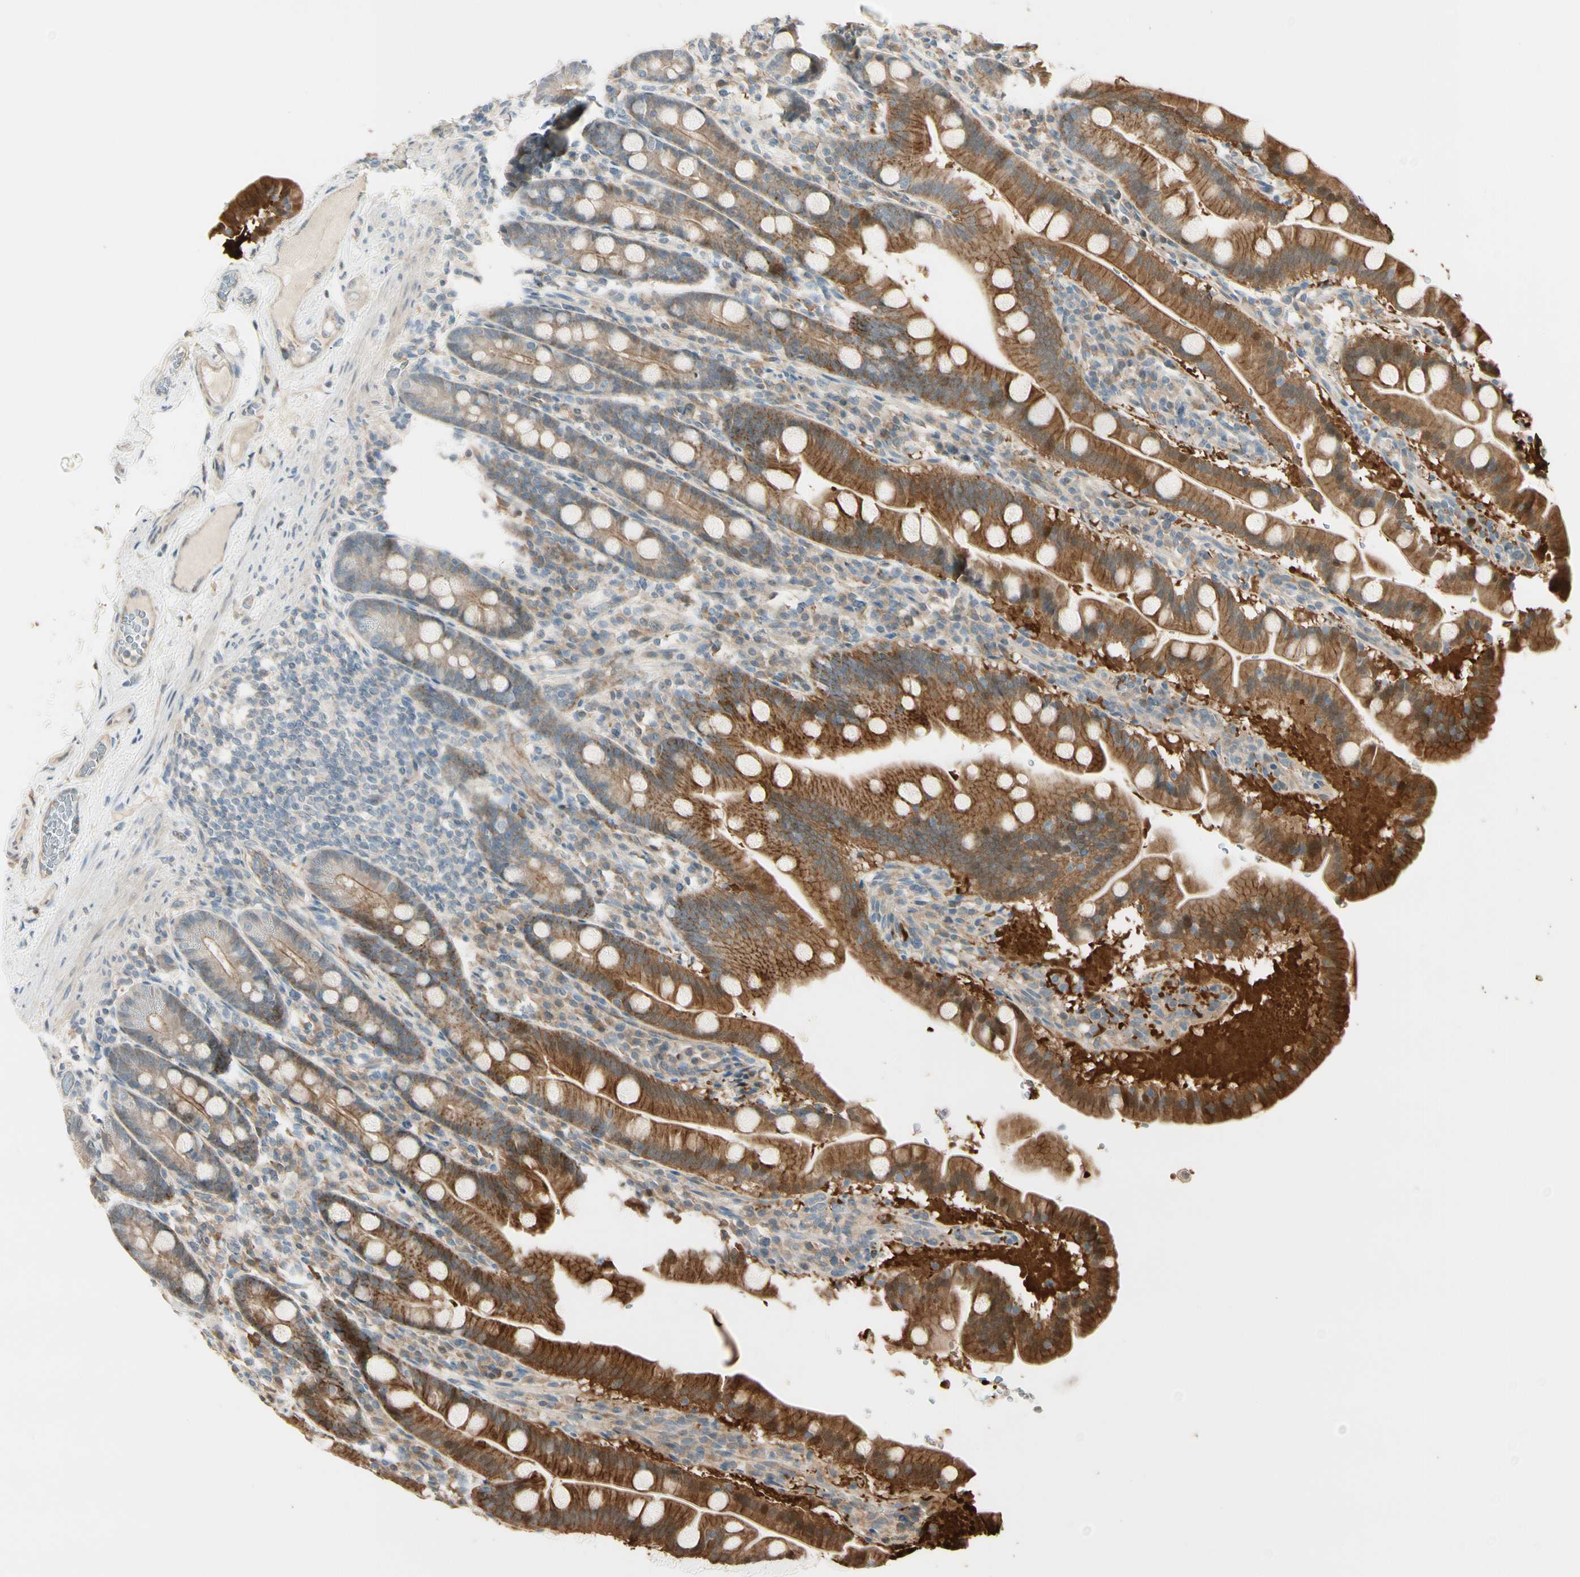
{"staining": {"intensity": "strong", "quantity": ">75%", "location": "cytoplasmic/membranous"}, "tissue": "duodenum", "cell_type": "Glandular cells", "image_type": "normal", "snomed": [{"axis": "morphology", "description": "Normal tissue, NOS"}, {"axis": "topography", "description": "Duodenum"}], "caption": "Duodenum stained with immunohistochemistry (IHC) reveals strong cytoplasmic/membranous positivity in approximately >75% of glandular cells. (DAB (3,3'-diaminobenzidine) IHC with brightfield microscopy, high magnification).", "gene": "P3H2", "patient": {"sex": "male", "age": 50}}